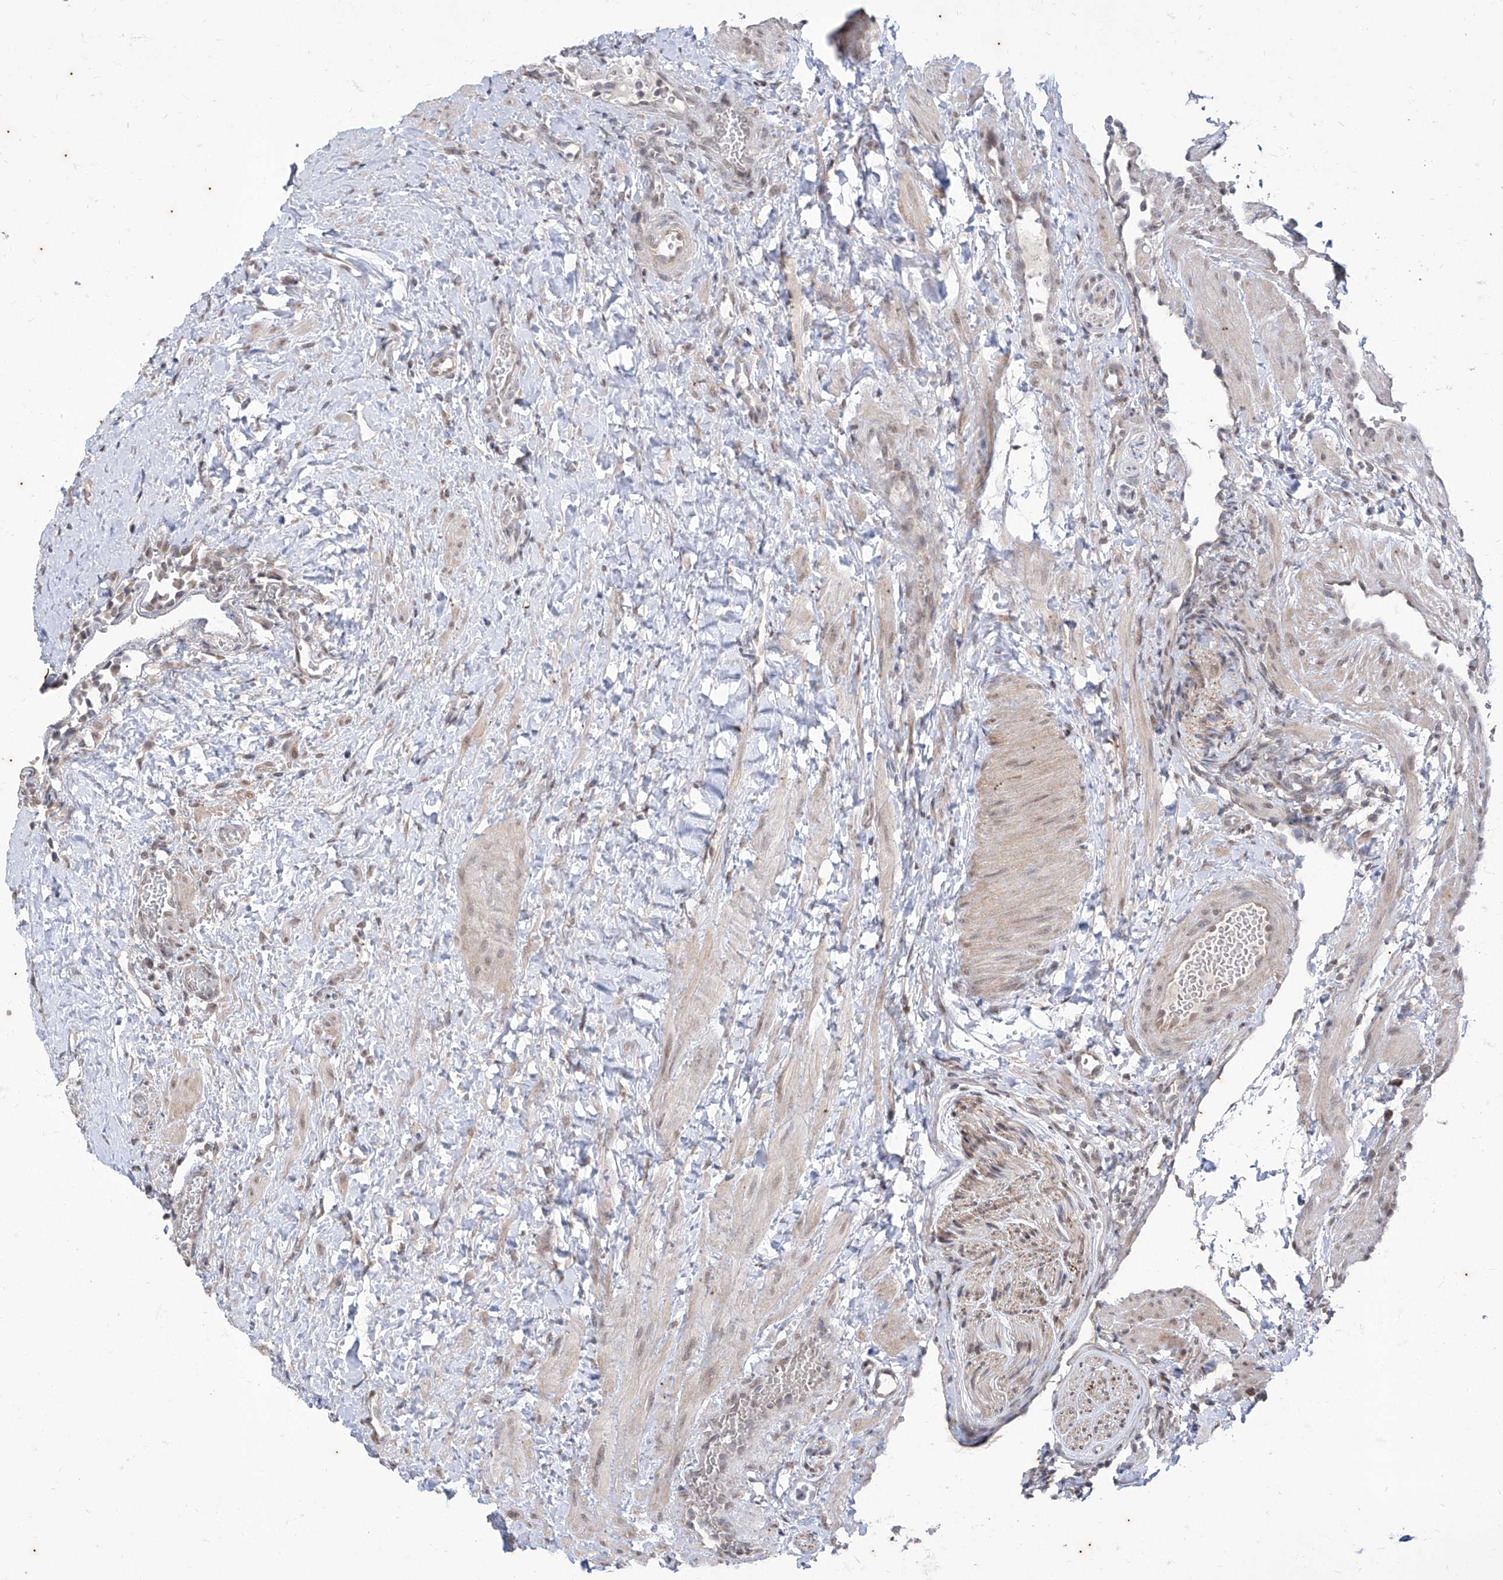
{"staining": {"intensity": "negative", "quantity": "none", "location": "none"}, "tissue": "ovary", "cell_type": "Follicle cells", "image_type": "normal", "snomed": [{"axis": "morphology", "description": "Normal tissue, NOS"}, {"axis": "morphology", "description": "Cyst, NOS"}, {"axis": "topography", "description": "Ovary"}], "caption": "Immunohistochemical staining of unremarkable ovary displays no significant positivity in follicle cells.", "gene": "PHF20L1", "patient": {"sex": "female", "age": 33}}